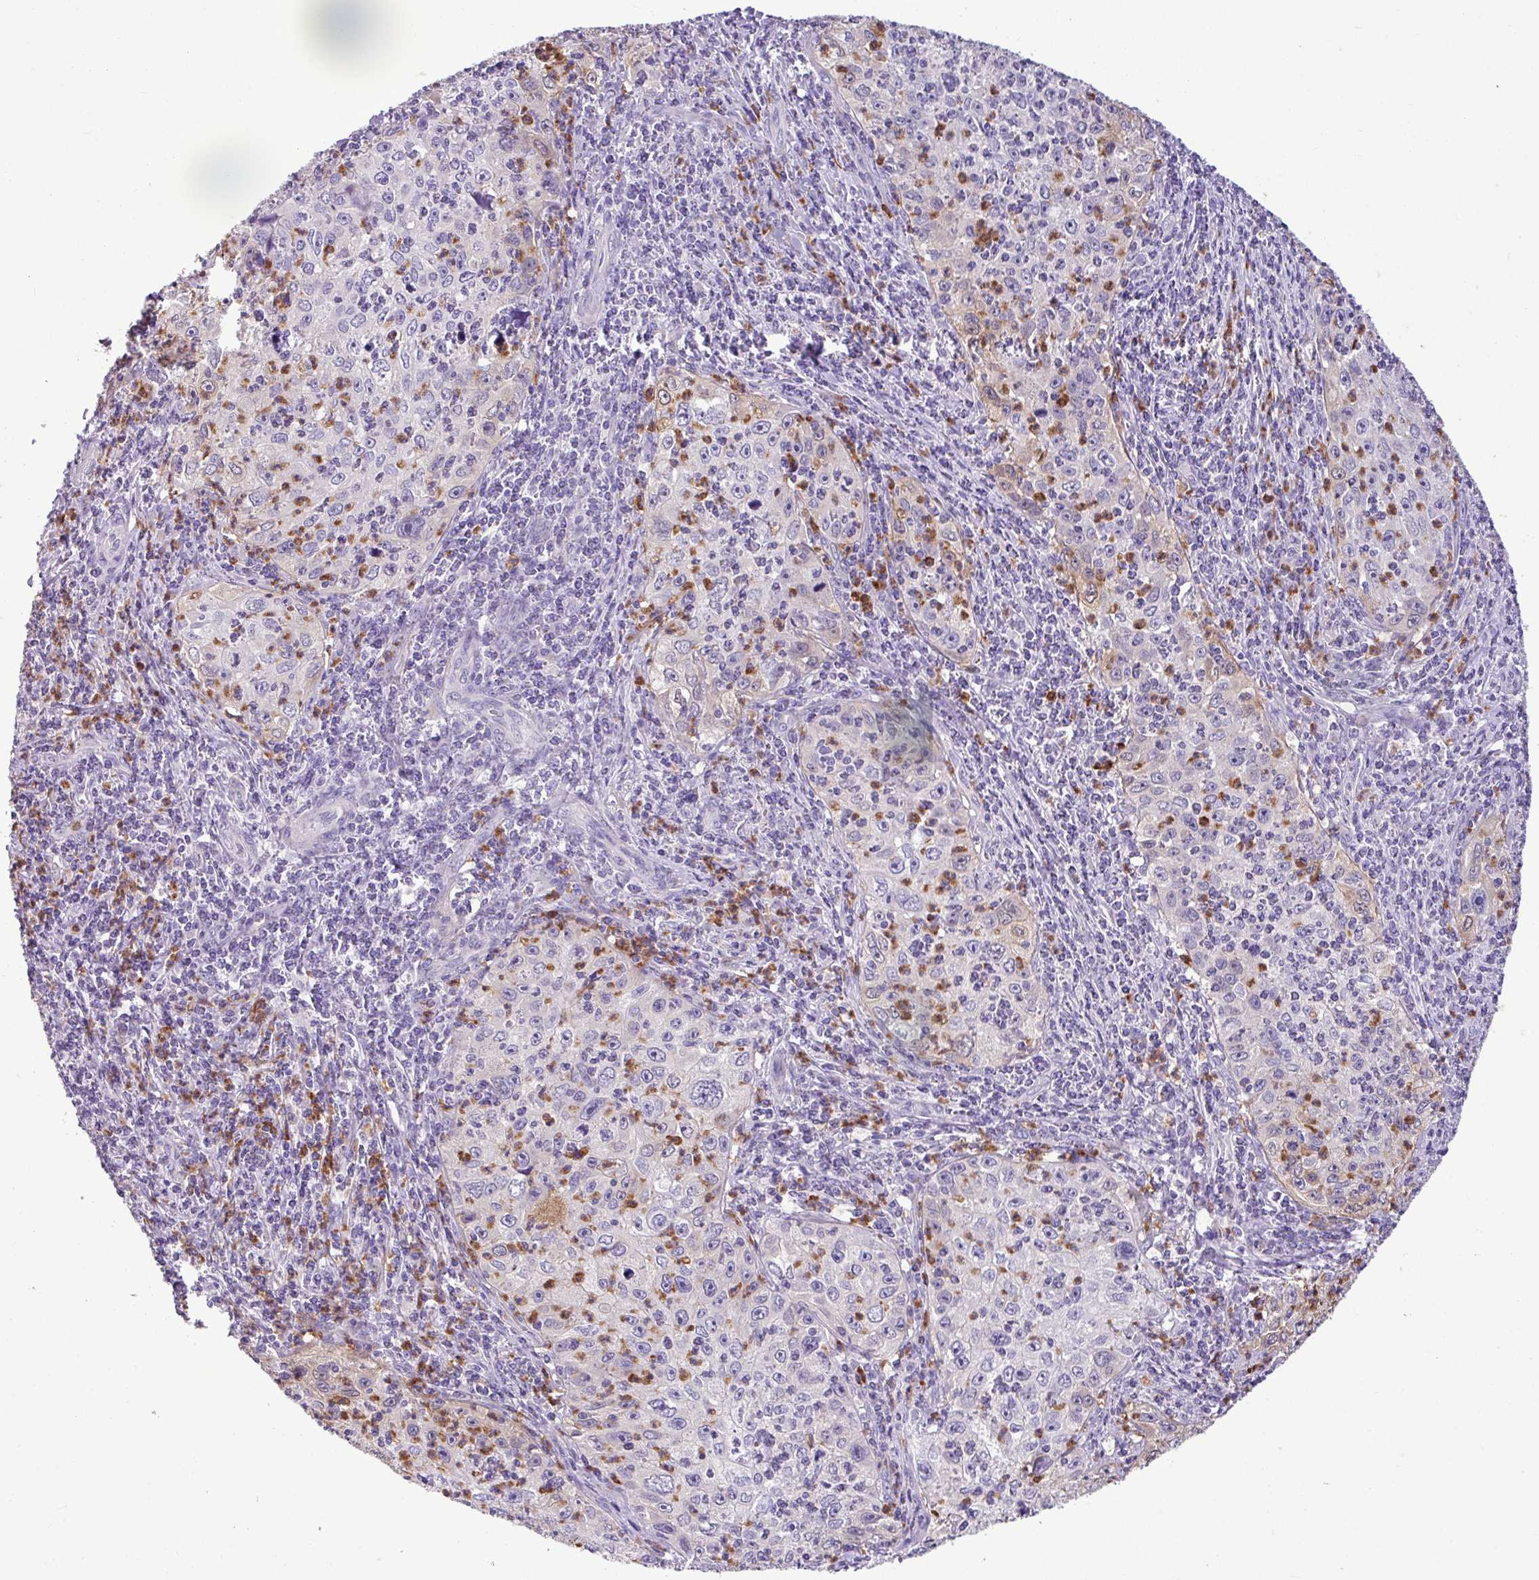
{"staining": {"intensity": "negative", "quantity": "none", "location": "none"}, "tissue": "cervical cancer", "cell_type": "Tumor cells", "image_type": "cancer", "snomed": [{"axis": "morphology", "description": "Squamous cell carcinoma, NOS"}, {"axis": "topography", "description": "Cervix"}], "caption": "Immunohistochemical staining of human squamous cell carcinoma (cervical) reveals no significant positivity in tumor cells.", "gene": "ZSCAN5A", "patient": {"sex": "female", "age": 30}}